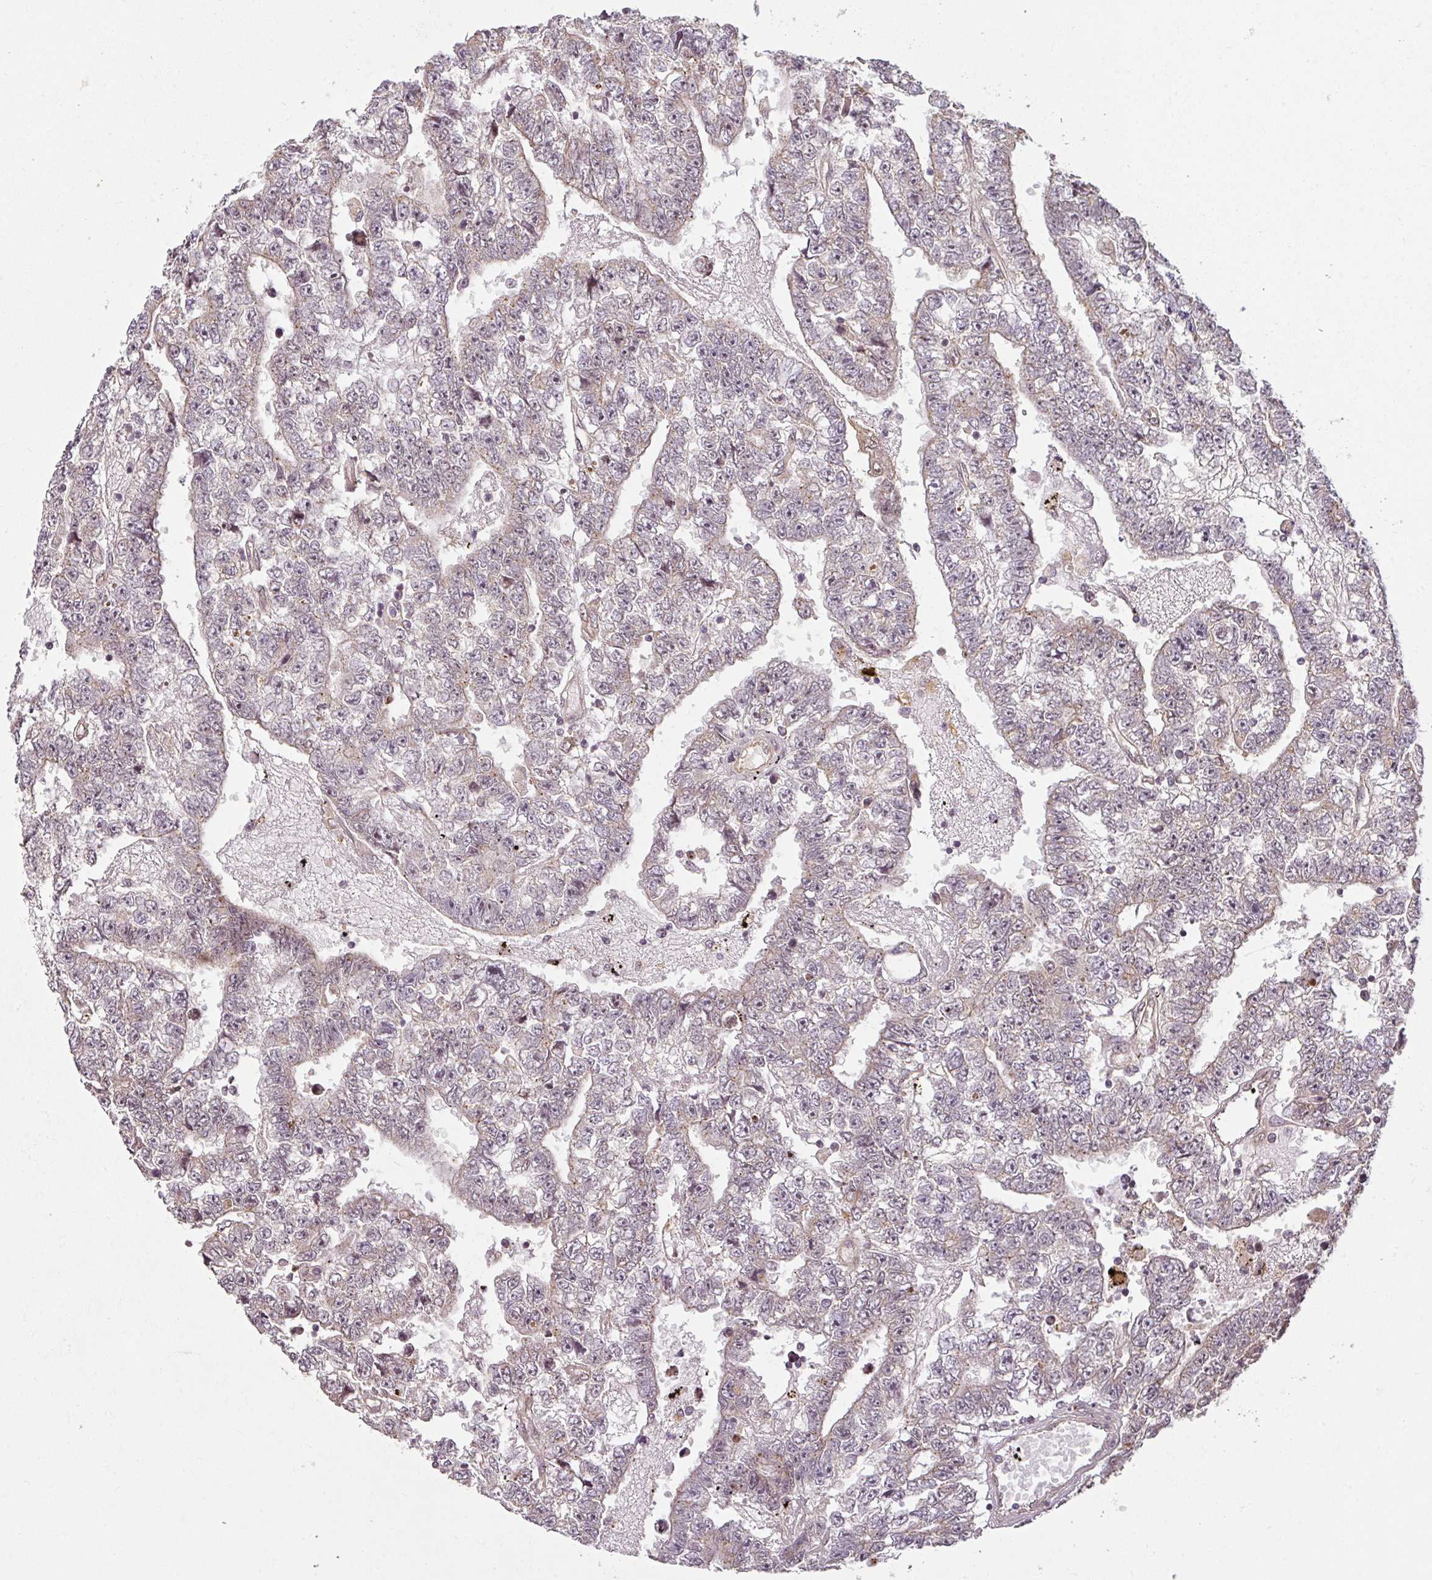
{"staining": {"intensity": "weak", "quantity": "25%-75%", "location": "cytoplasmic/membranous,nuclear"}, "tissue": "testis cancer", "cell_type": "Tumor cells", "image_type": "cancer", "snomed": [{"axis": "morphology", "description": "Carcinoma, Embryonal, NOS"}, {"axis": "topography", "description": "Testis"}], "caption": "Human testis cancer (embryonal carcinoma) stained for a protein (brown) reveals weak cytoplasmic/membranous and nuclear positive positivity in approximately 25%-75% of tumor cells.", "gene": "DIMT1", "patient": {"sex": "male", "age": 25}}